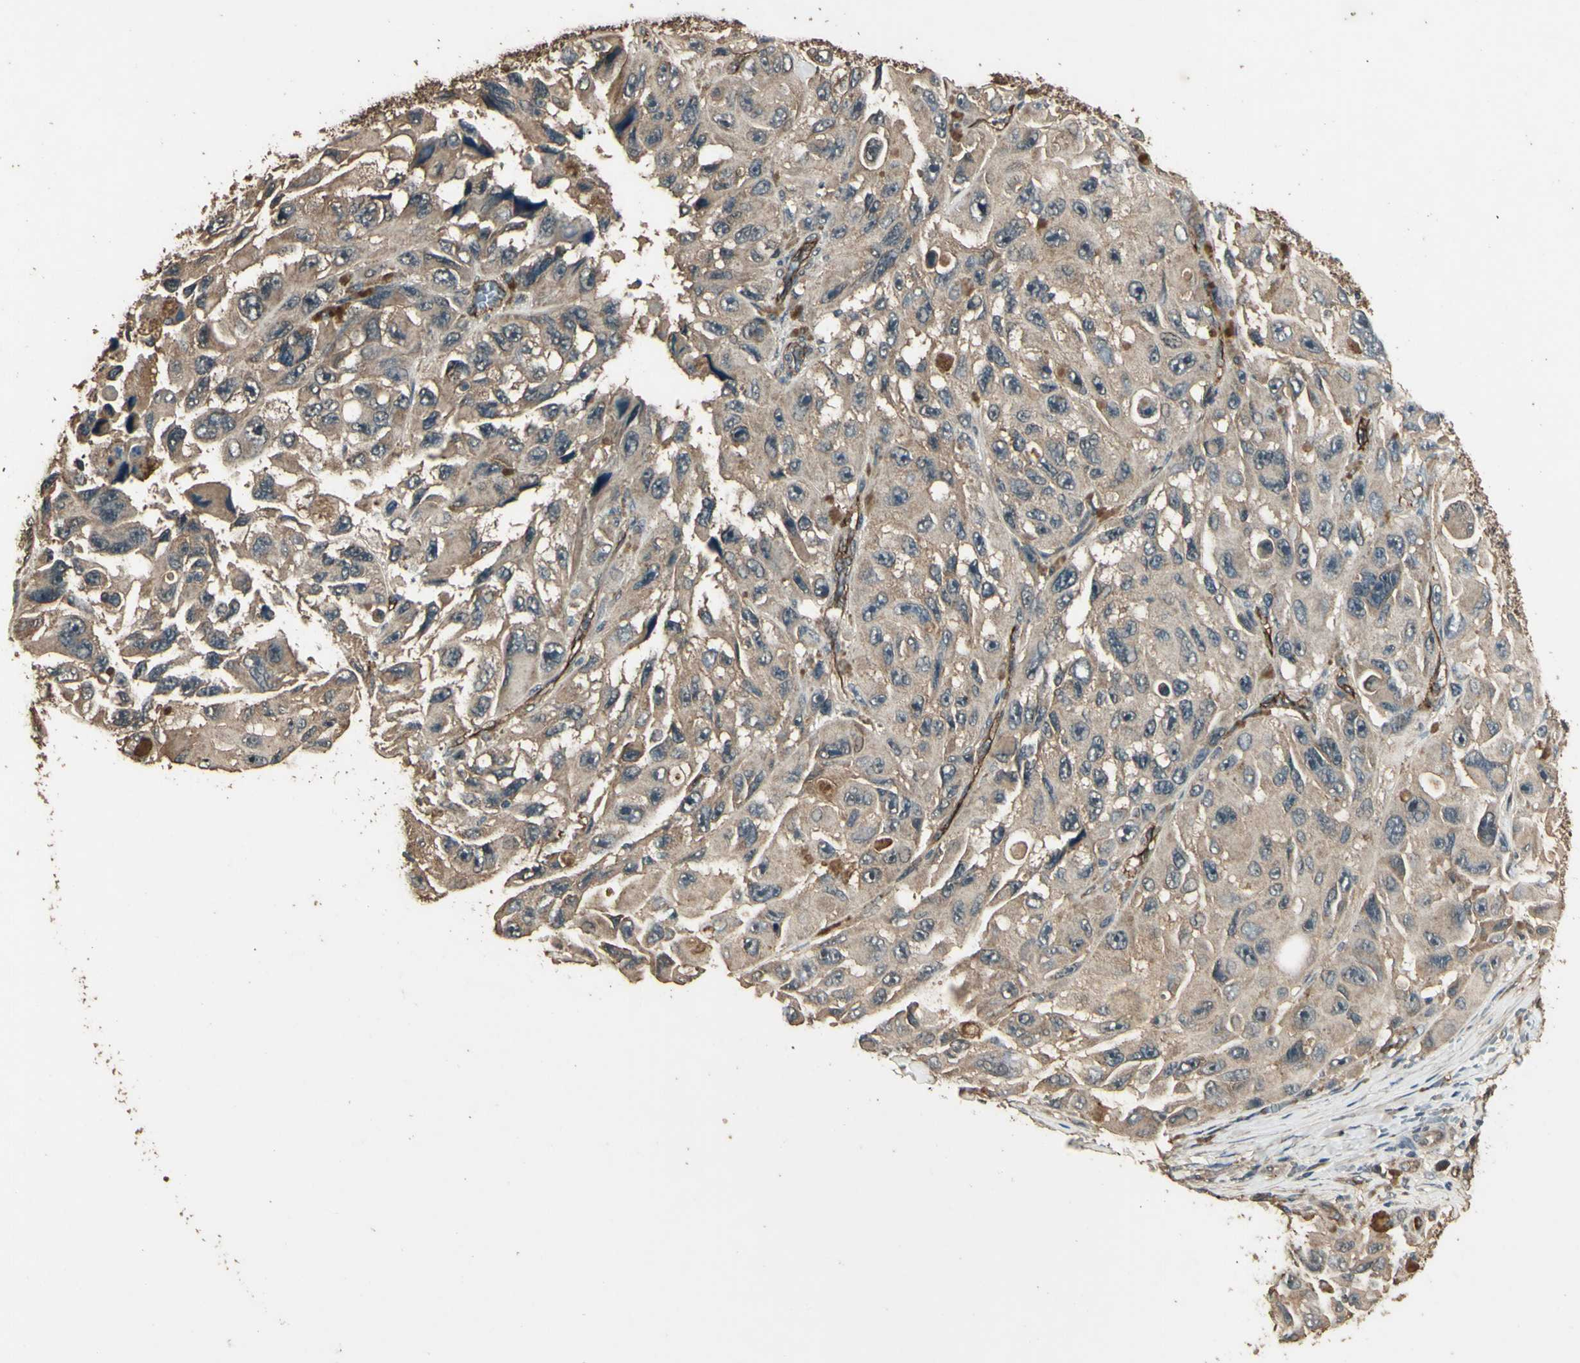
{"staining": {"intensity": "moderate", "quantity": ">75%", "location": "cytoplasmic/membranous"}, "tissue": "melanoma", "cell_type": "Tumor cells", "image_type": "cancer", "snomed": [{"axis": "morphology", "description": "Malignant melanoma, NOS"}, {"axis": "topography", "description": "Skin"}], "caption": "IHC of human melanoma displays medium levels of moderate cytoplasmic/membranous positivity in approximately >75% of tumor cells.", "gene": "TSPO", "patient": {"sex": "female", "age": 73}}